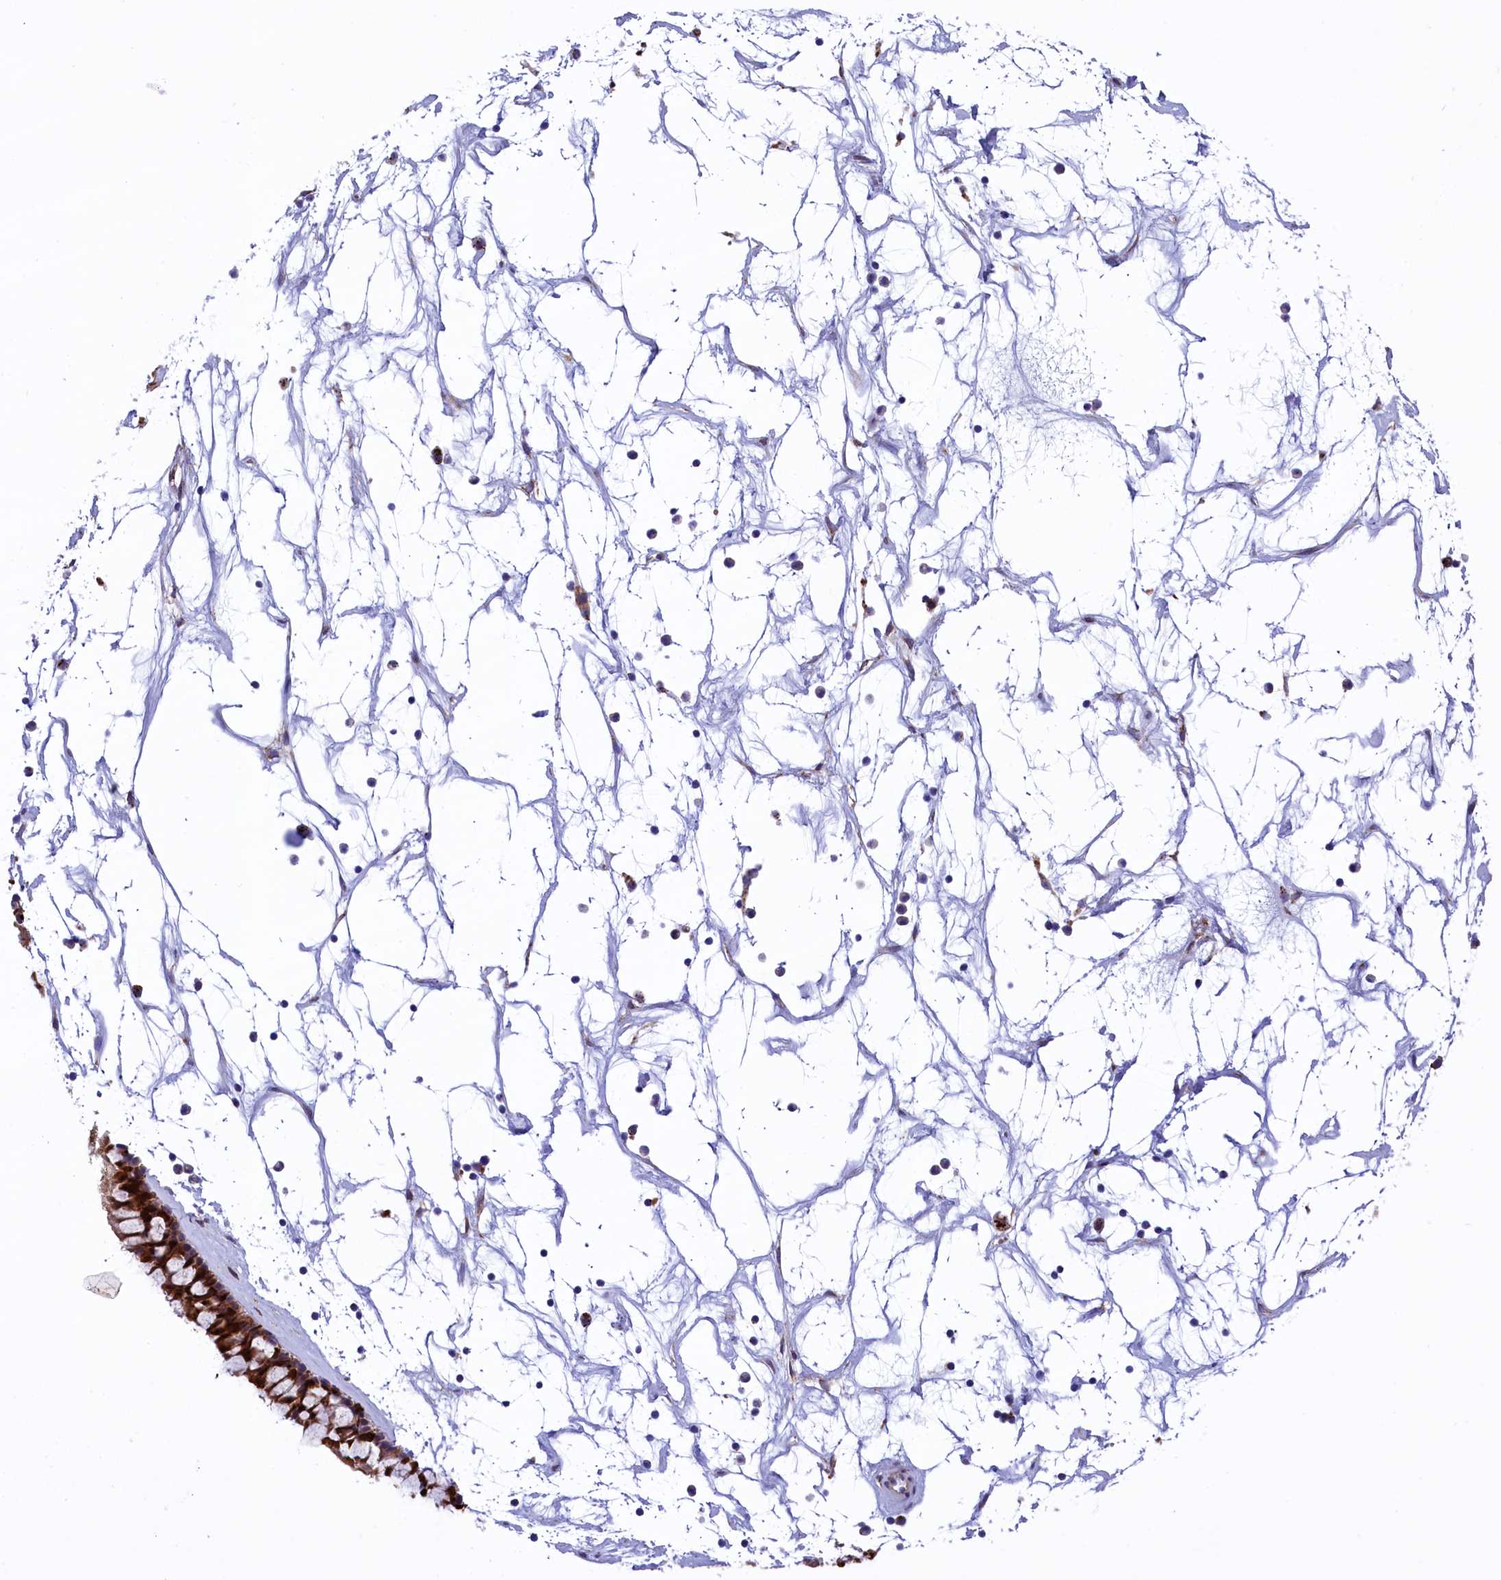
{"staining": {"intensity": "strong", "quantity": ">75%", "location": "cytoplasmic/membranous"}, "tissue": "nasopharynx", "cell_type": "Respiratory epithelial cells", "image_type": "normal", "snomed": [{"axis": "morphology", "description": "Normal tissue, NOS"}, {"axis": "topography", "description": "Nasopharynx"}], "caption": "Immunohistochemical staining of unremarkable human nasopharynx exhibits >75% levels of strong cytoplasmic/membranous protein staining in about >75% of respiratory epithelial cells. (Stains: DAB in brown, nuclei in blue, Microscopy: brightfield microscopy at high magnification).", "gene": "MAN2B1", "patient": {"sex": "male", "age": 64}}